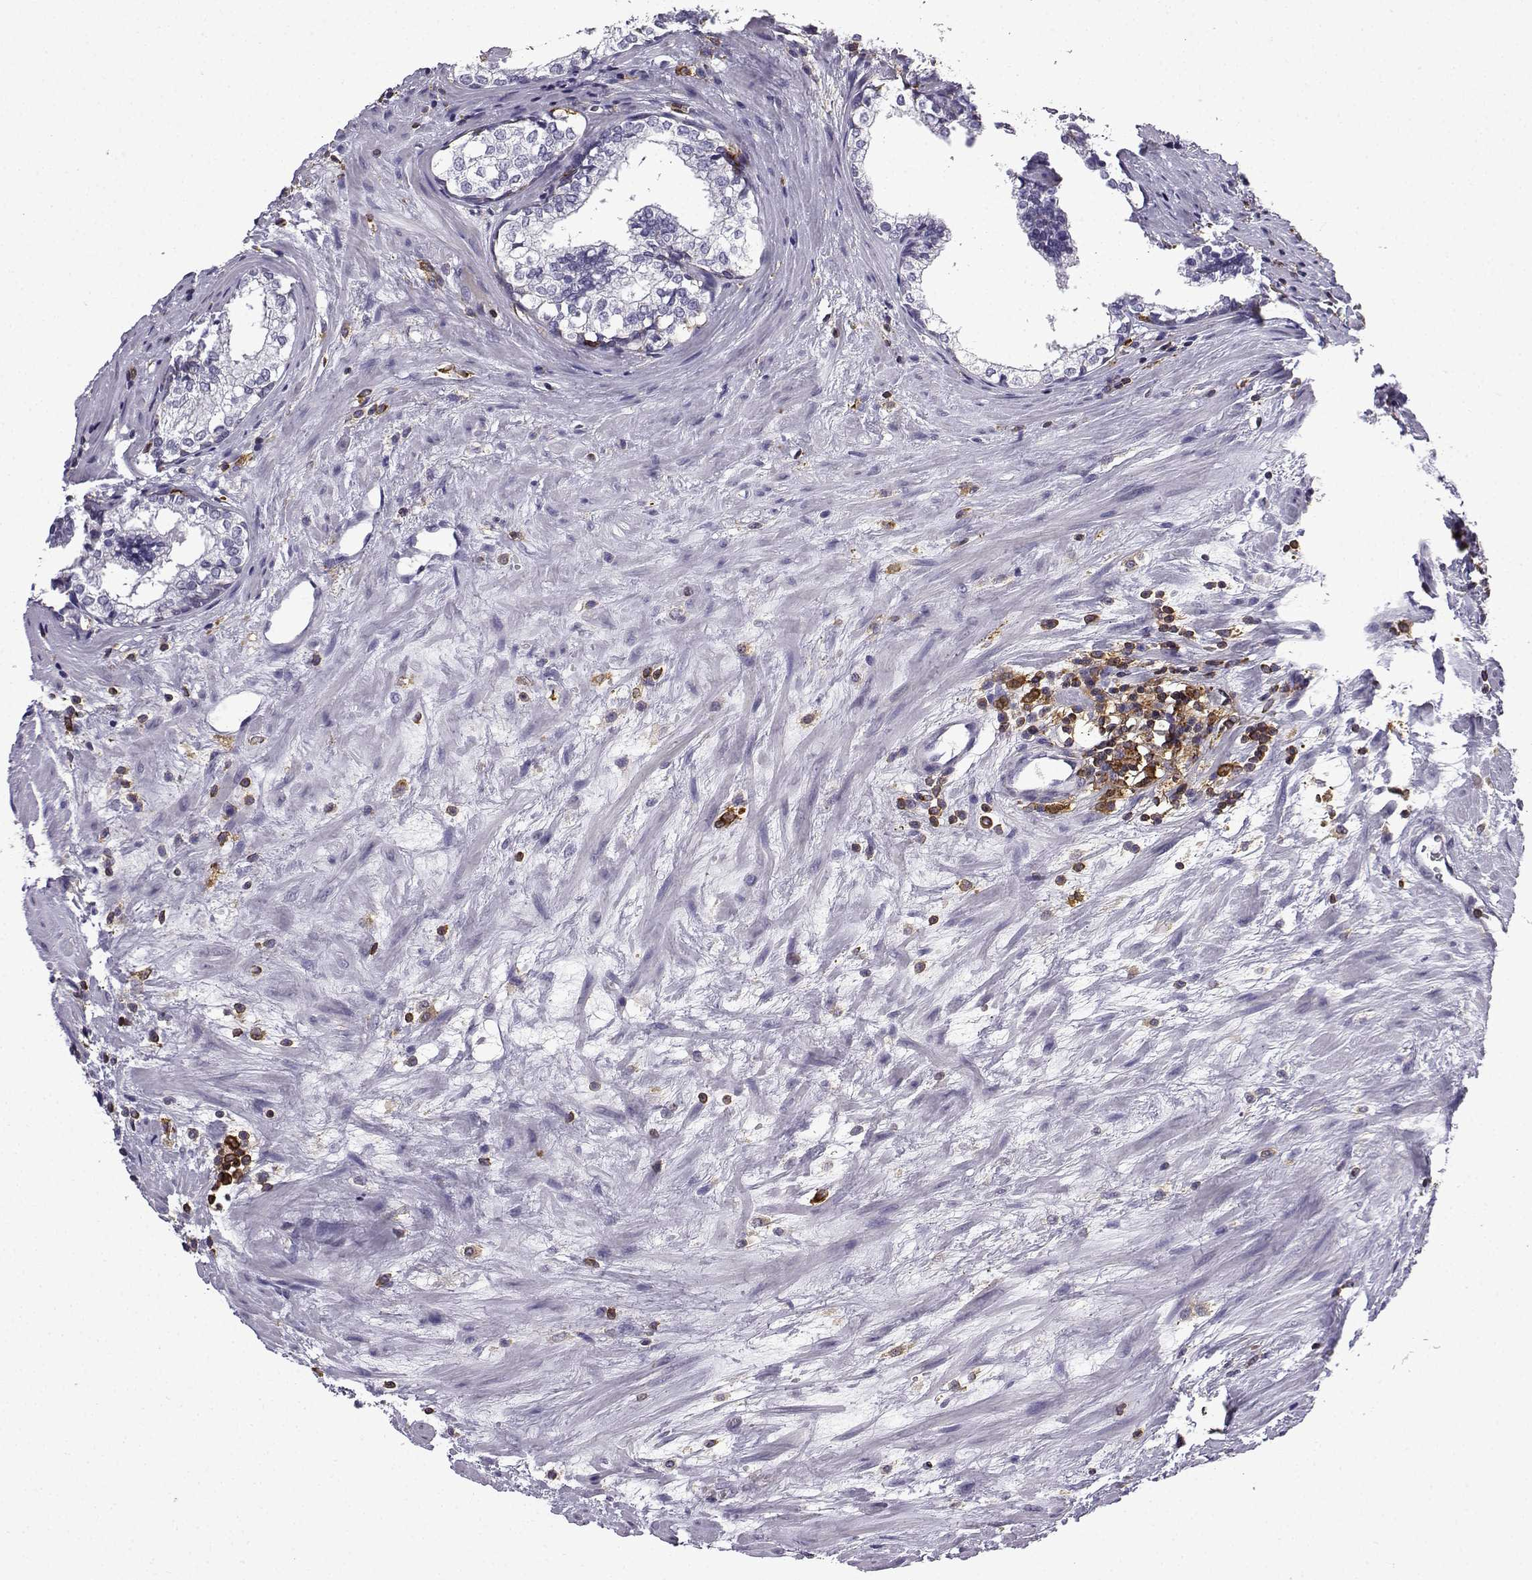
{"staining": {"intensity": "negative", "quantity": "none", "location": "none"}, "tissue": "prostate cancer", "cell_type": "Tumor cells", "image_type": "cancer", "snomed": [{"axis": "morphology", "description": "Adenocarcinoma, NOS"}, {"axis": "topography", "description": "Prostate and seminal vesicle, NOS"}], "caption": "Tumor cells are negative for brown protein staining in adenocarcinoma (prostate).", "gene": "DOCK10", "patient": {"sex": "male", "age": 63}}